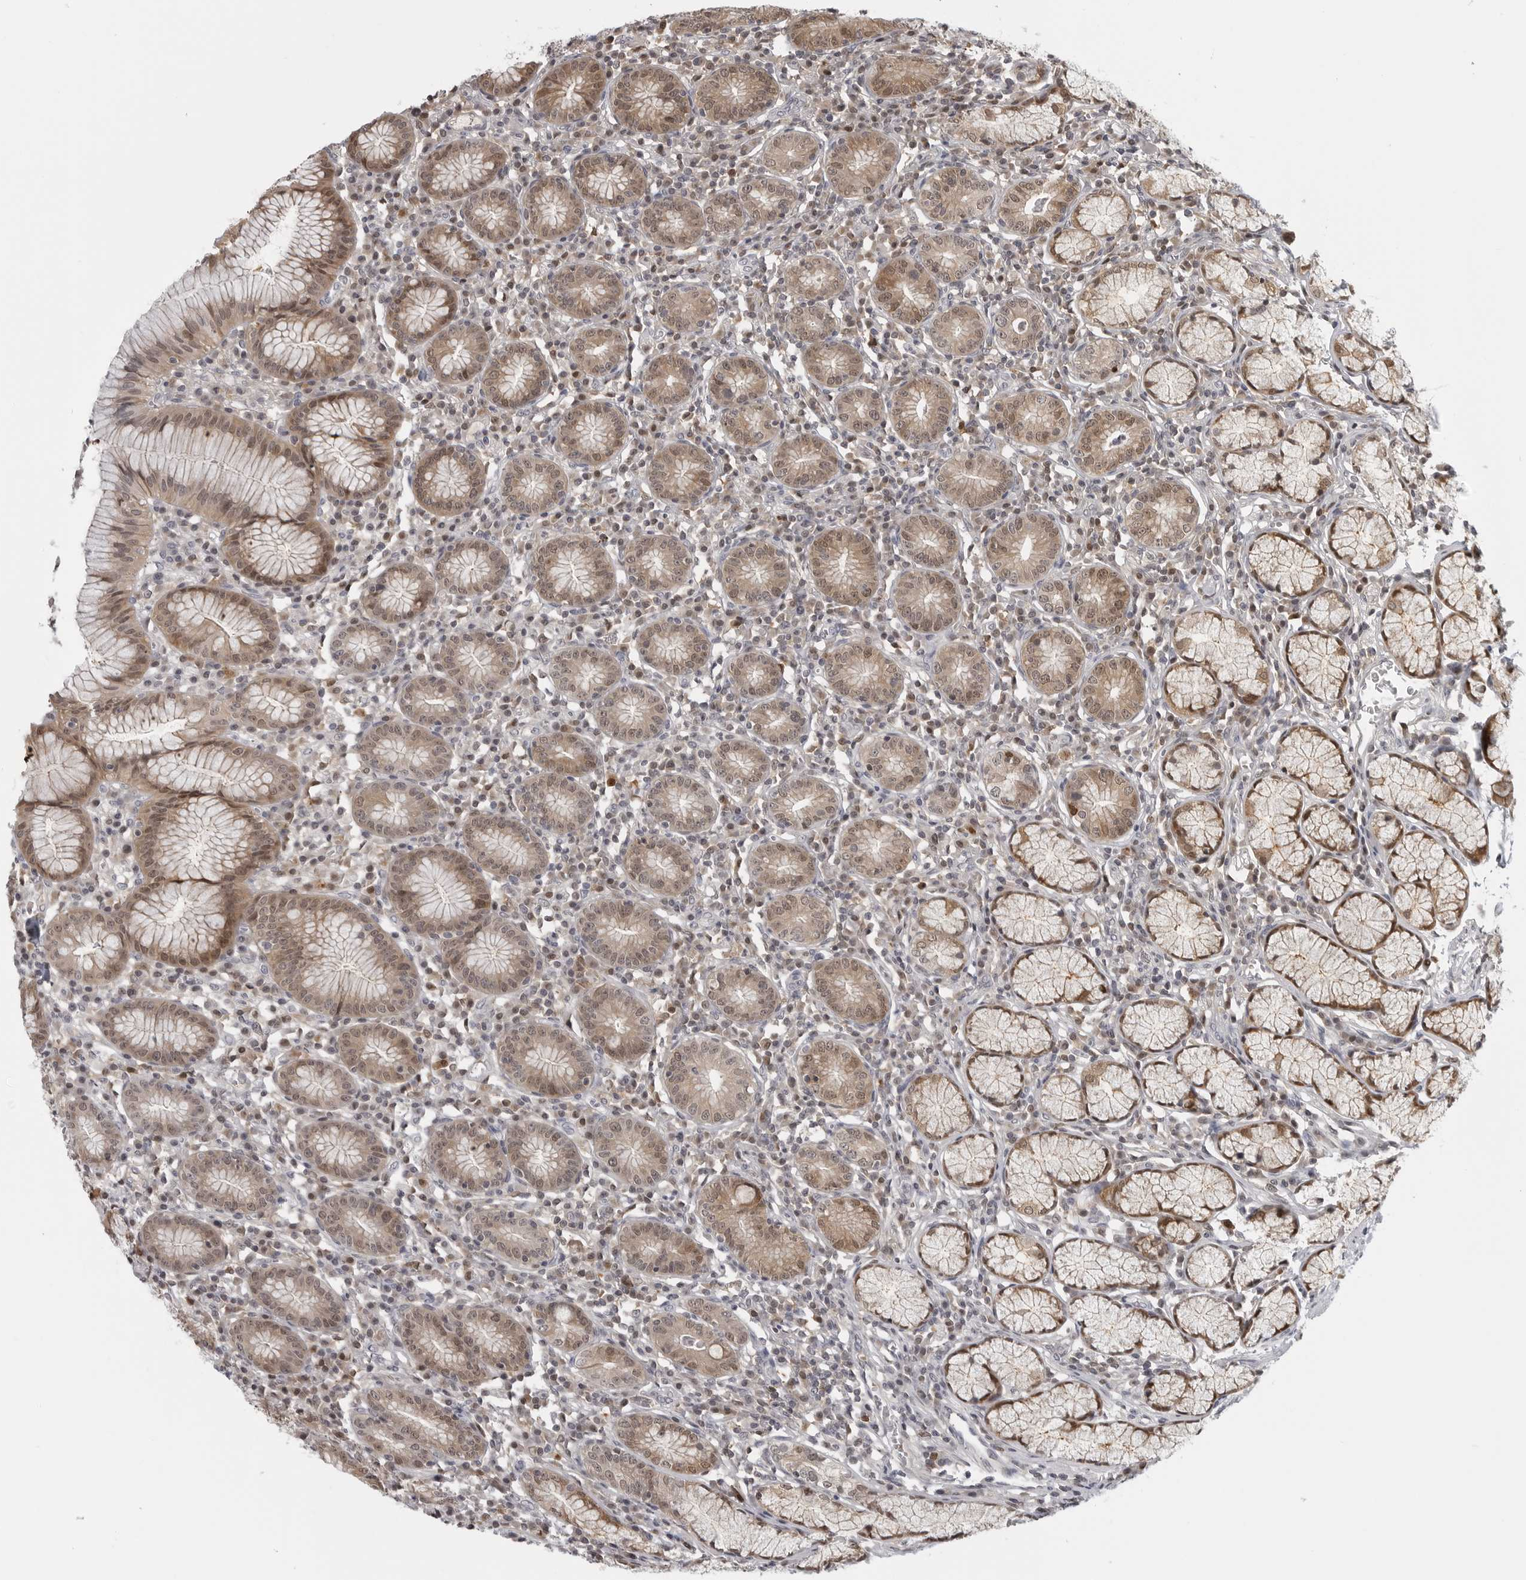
{"staining": {"intensity": "moderate", "quantity": ">75%", "location": "cytoplasmic/membranous,nuclear"}, "tissue": "stomach", "cell_type": "Glandular cells", "image_type": "normal", "snomed": [{"axis": "morphology", "description": "Normal tissue, NOS"}, {"axis": "topography", "description": "Stomach"}], "caption": "Immunohistochemistry (DAB (3,3'-diaminobenzidine)) staining of unremarkable human stomach exhibits moderate cytoplasmic/membranous,nuclear protein staining in about >75% of glandular cells. The staining was performed using DAB (3,3'-diaminobenzidine) to visualize the protein expression in brown, while the nuclei were stained in blue with hematoxylin (Magnification: 20x).", "gene": "CTIF", "patient": {"sex": "male", "age": 55}}